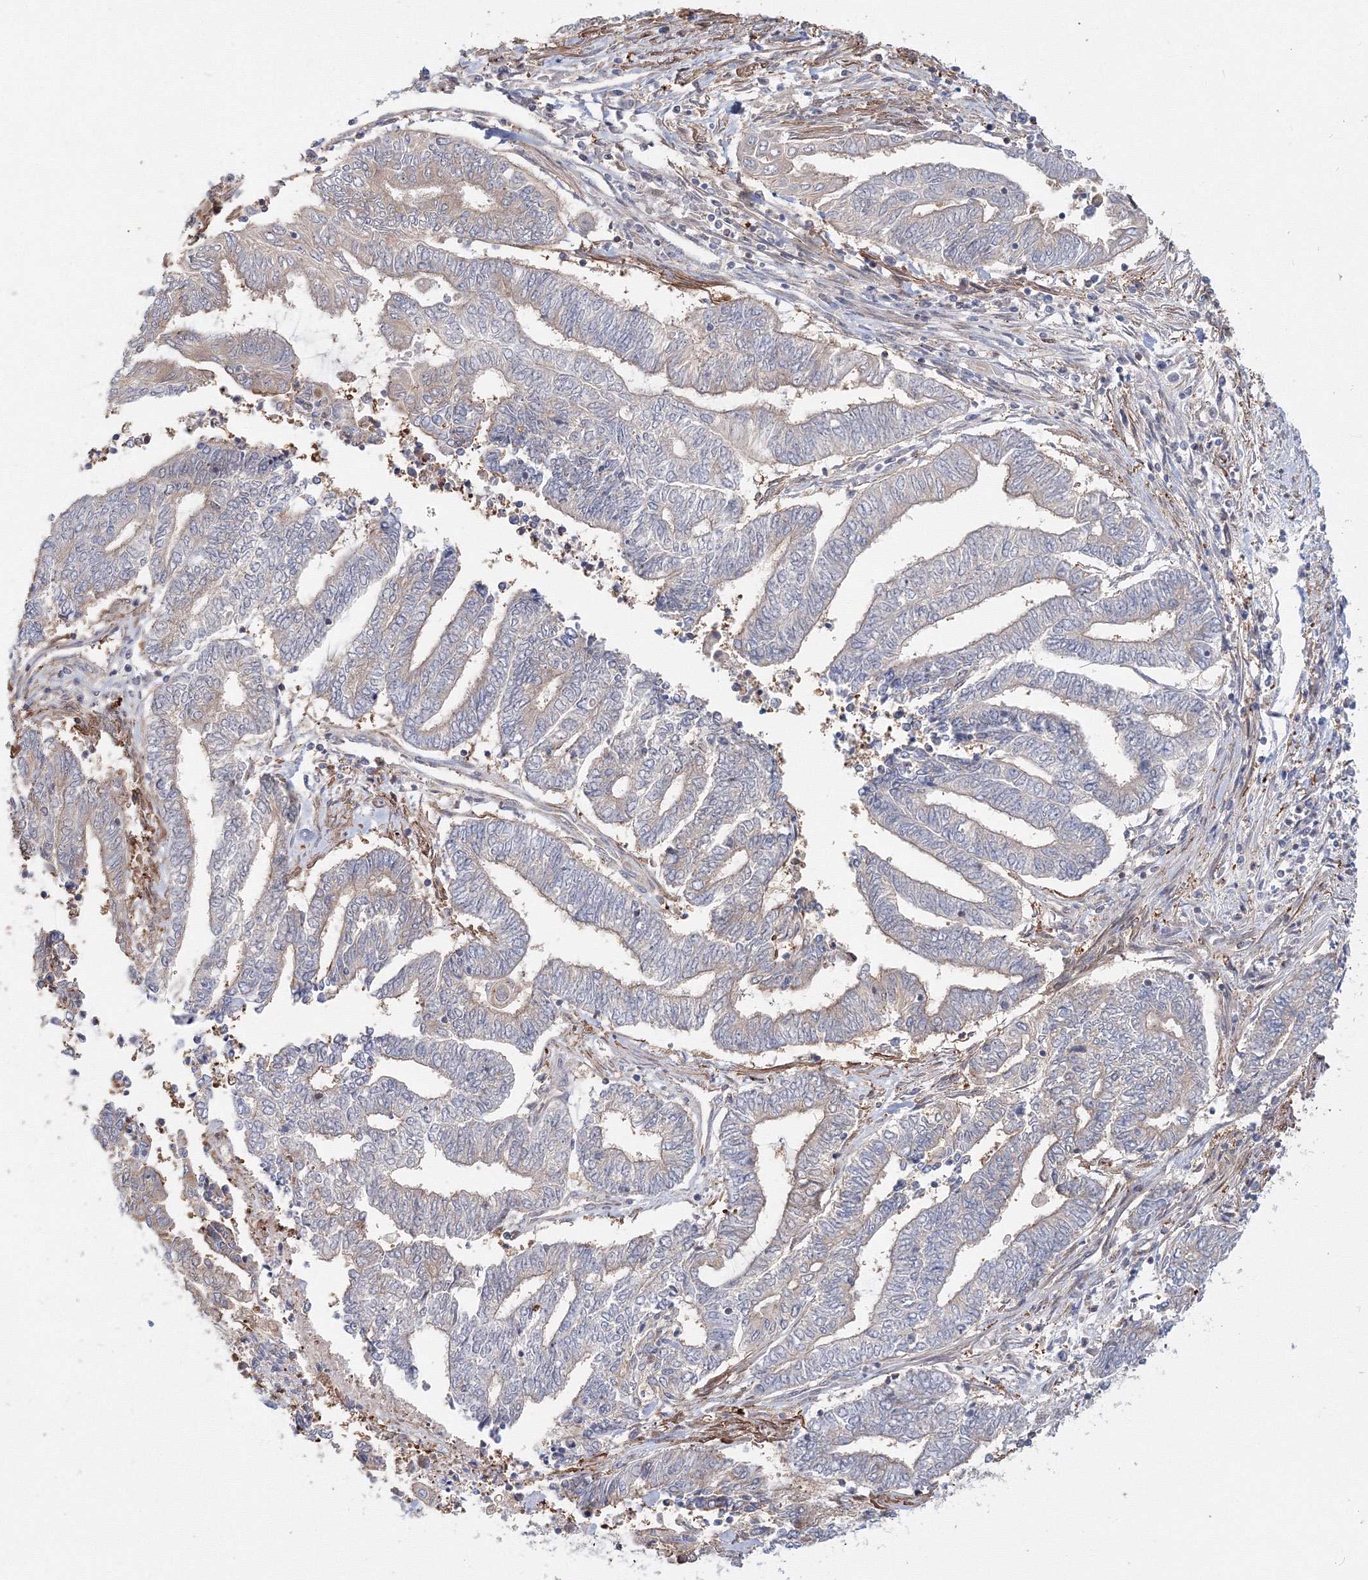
{"staining": {"intensity": "negative", "quantity": "none", "location": "none"}, "tissue": "endometrial cancer", "cell_type": "Tumor cells", "image_type": "cancer", "snomed": [{"axis": "morphology", "description": "Adenocarcinoma, NOS"}, {"axis": "topography", "description": "Uterus"}, {"axis": "topography", "description": "Endometrium"}], "caption": "There is no significant positivity in tumor cells of endometrial cancer (adenocarcinoma).", "gene": "ARHGAP21", "patient": {"sex": "female", "age": 70}}